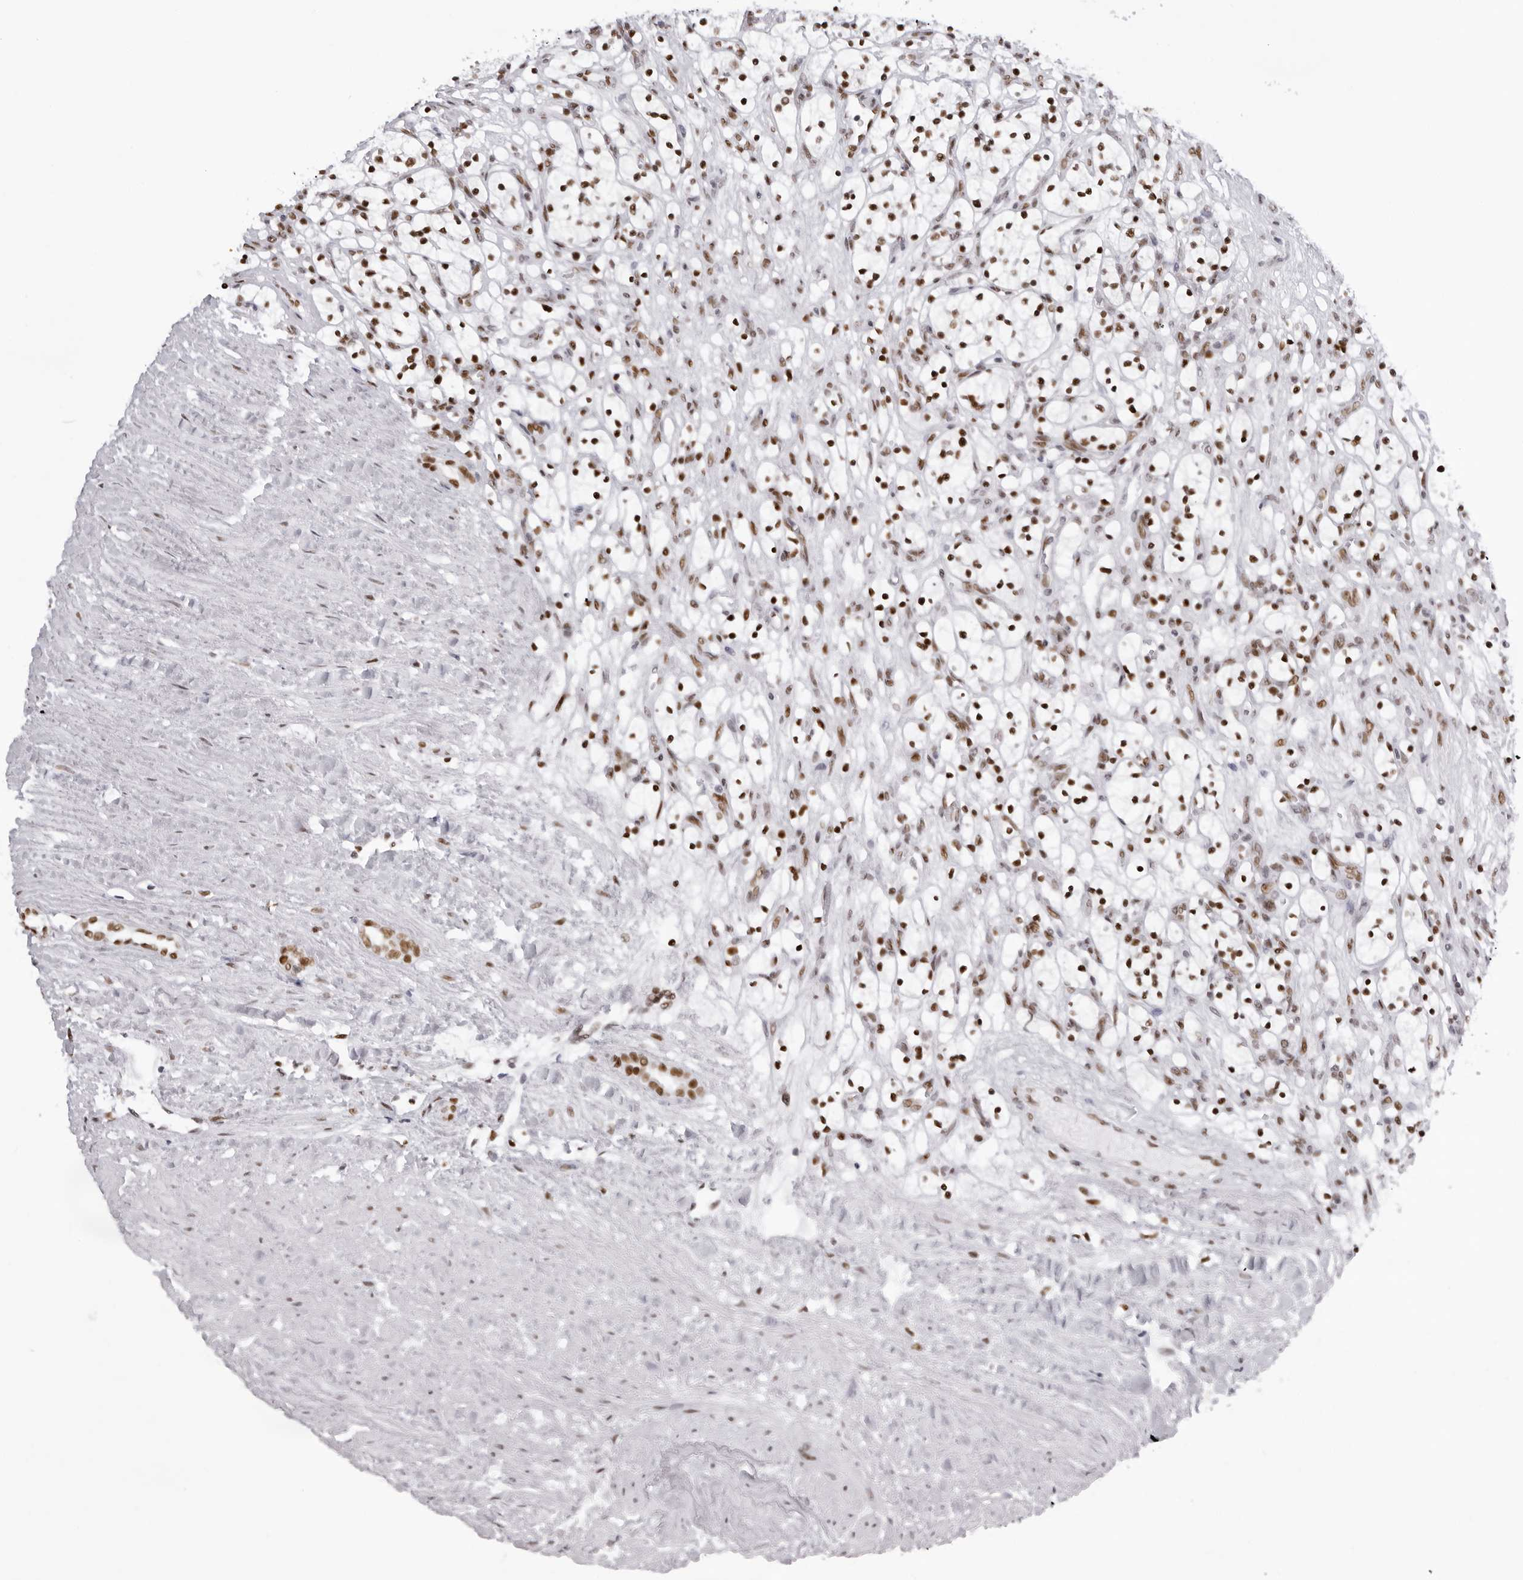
{"staining": {"intensity": "strong", "quantity": ">75%", "location": "nuclear"}, "tissue": "renal cancer", "cell_type": "Tumor cells", "image_type": "cancer", "snomed": [{"axis": "morphology", "description": "Adenocarcinoma, NOS"}, {"axis": "topography", "description": "Kidney"}], "caption": "Tumor cells reveal strong nuclear expression in about >75% of cells in renal cancer (adenocarcinoma). (Brightfield microscopy of DAB IHC at high magnification).", "gene": "IRF2BP2", "patient": {"sex": "female", "age": 57}}